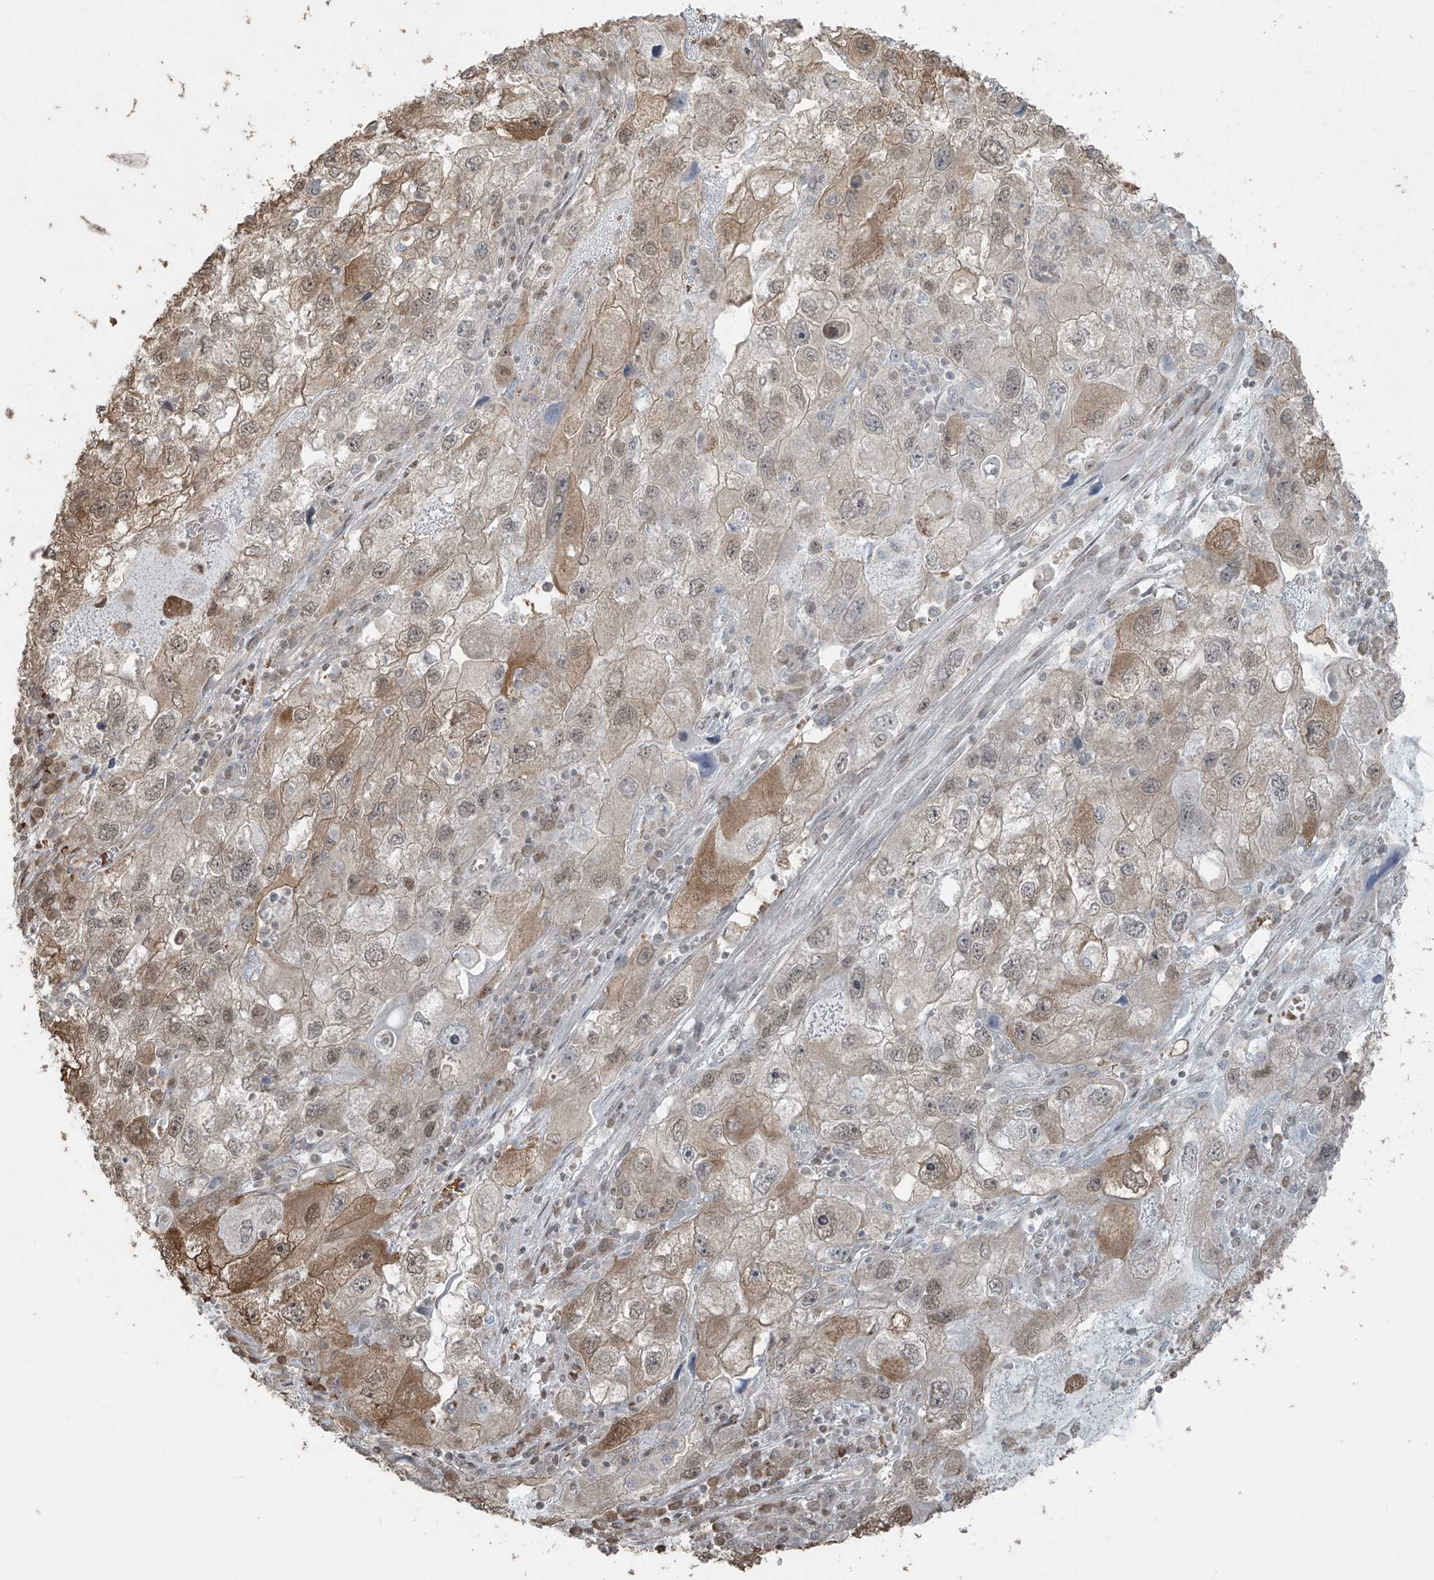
{"staining": {"intensity": "weak", "quantity": "<25%", "location": "cytoplasmic/membranous"}, "tissue": "endometrial cancer", "cell_type": "Tumor cells", "image_type": "cancer", "snomed": [{"axis": "morphology", "description": "Adenocarcinoma, NOS"}, {"axis": "topography", "description": "Endometrium"}], "caption": "Tumor cells show no significant staining in endometrial adenocarcinoma. (DAB immunohistochemistry visualized using brightfield microscopy, high magnification).", "gene": "TTC22", "patient": {"sex": "female", "age": 49}}